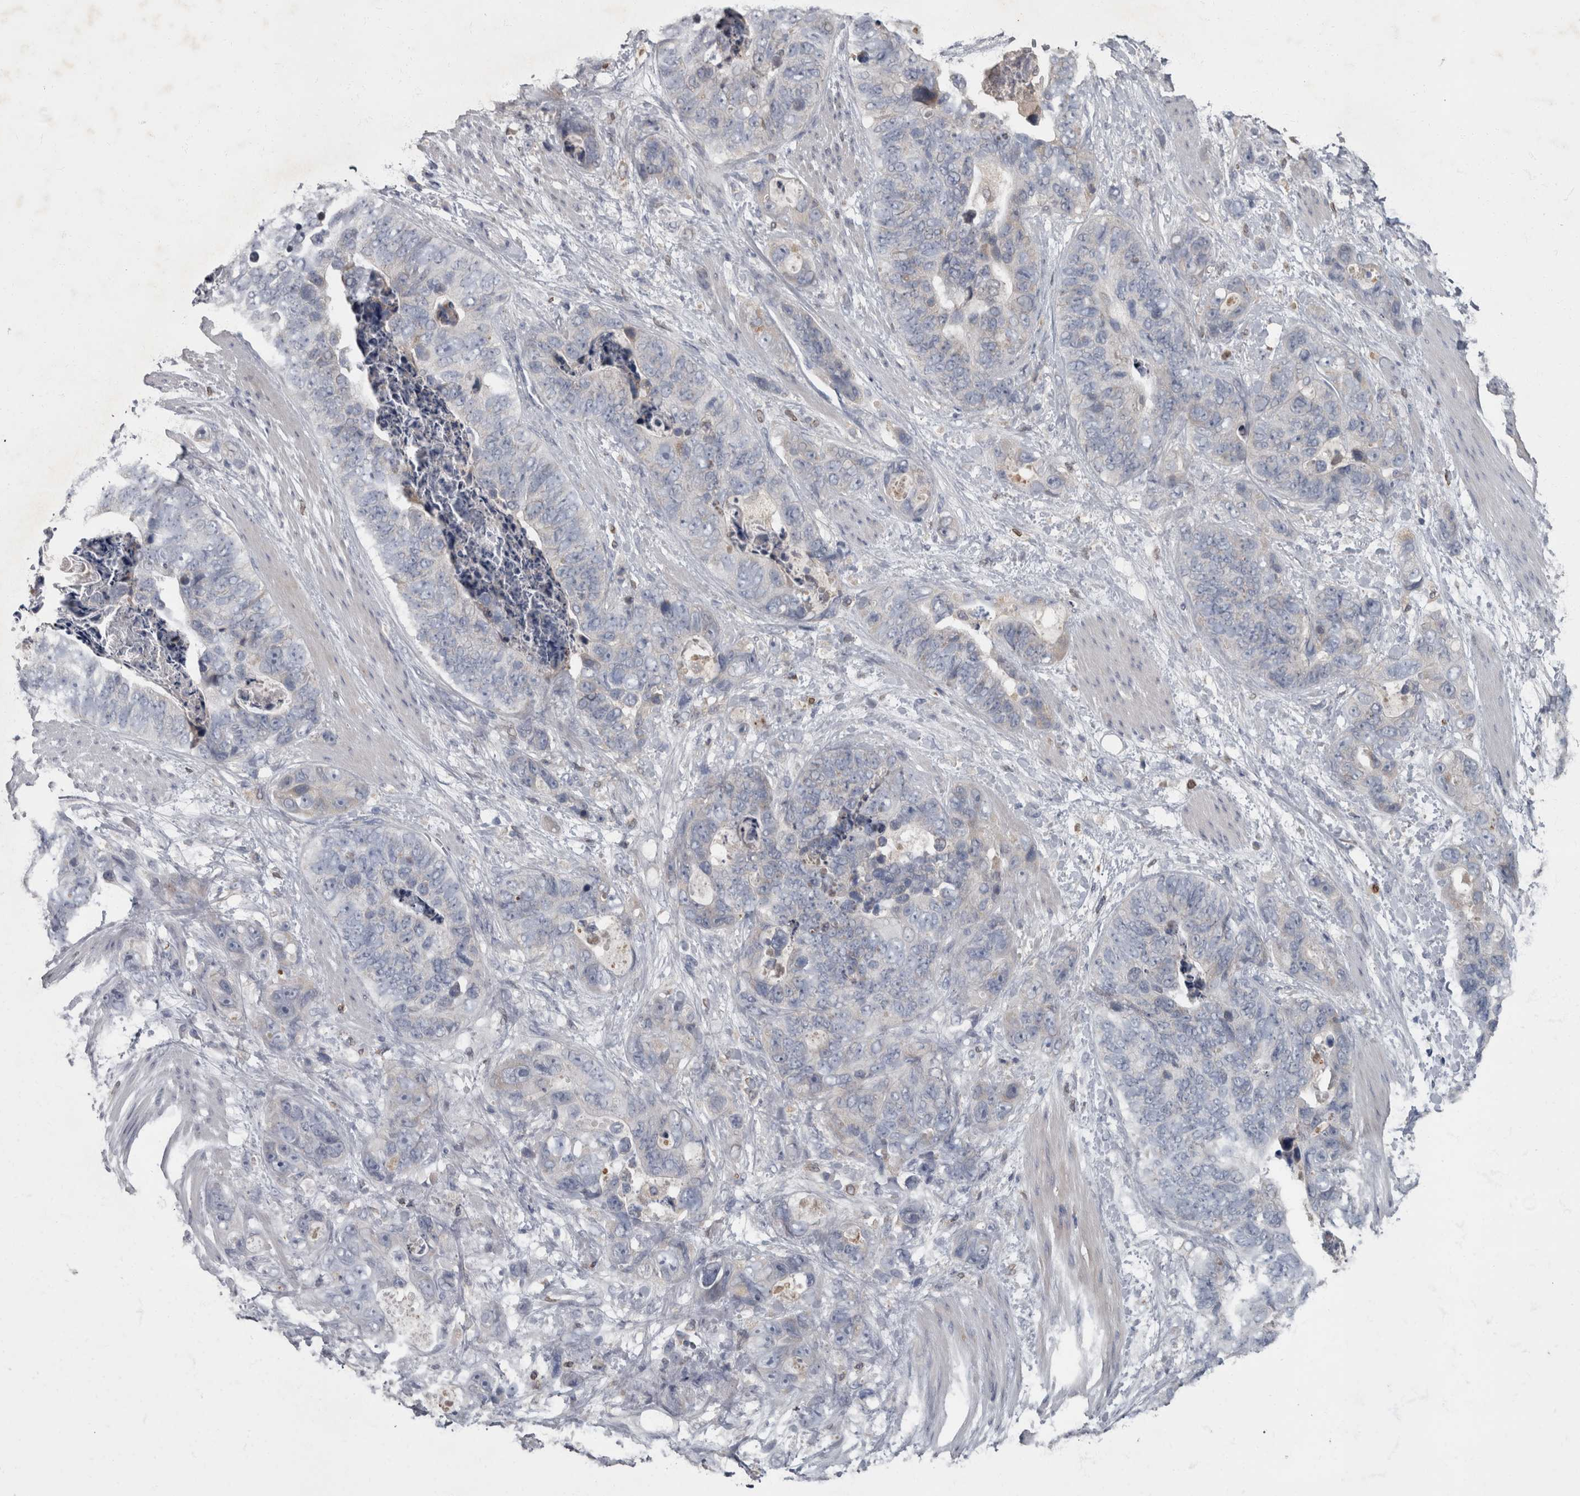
{"staining": {"intensity": "negative", "quantity": "none", "location": "none"}, "tissue": "stomach cancer", "cell_type": "Tumor cells", "image_type": "cancer", "snomed": [{"axis": "morphology", "description": "Normal tissue, NOS"}, {"axis": "morphology", "description": "Adenocarcinoma, NOS"}, {"axis": "topography", "description": "Stomach"}], "caption": "A photomicrograph of human stomach cancer (adenocarcinoma) is negative for staining in tumor cells.", "gene": "PPP1R3C", "patient": {"sex": "female", "age": 89}}